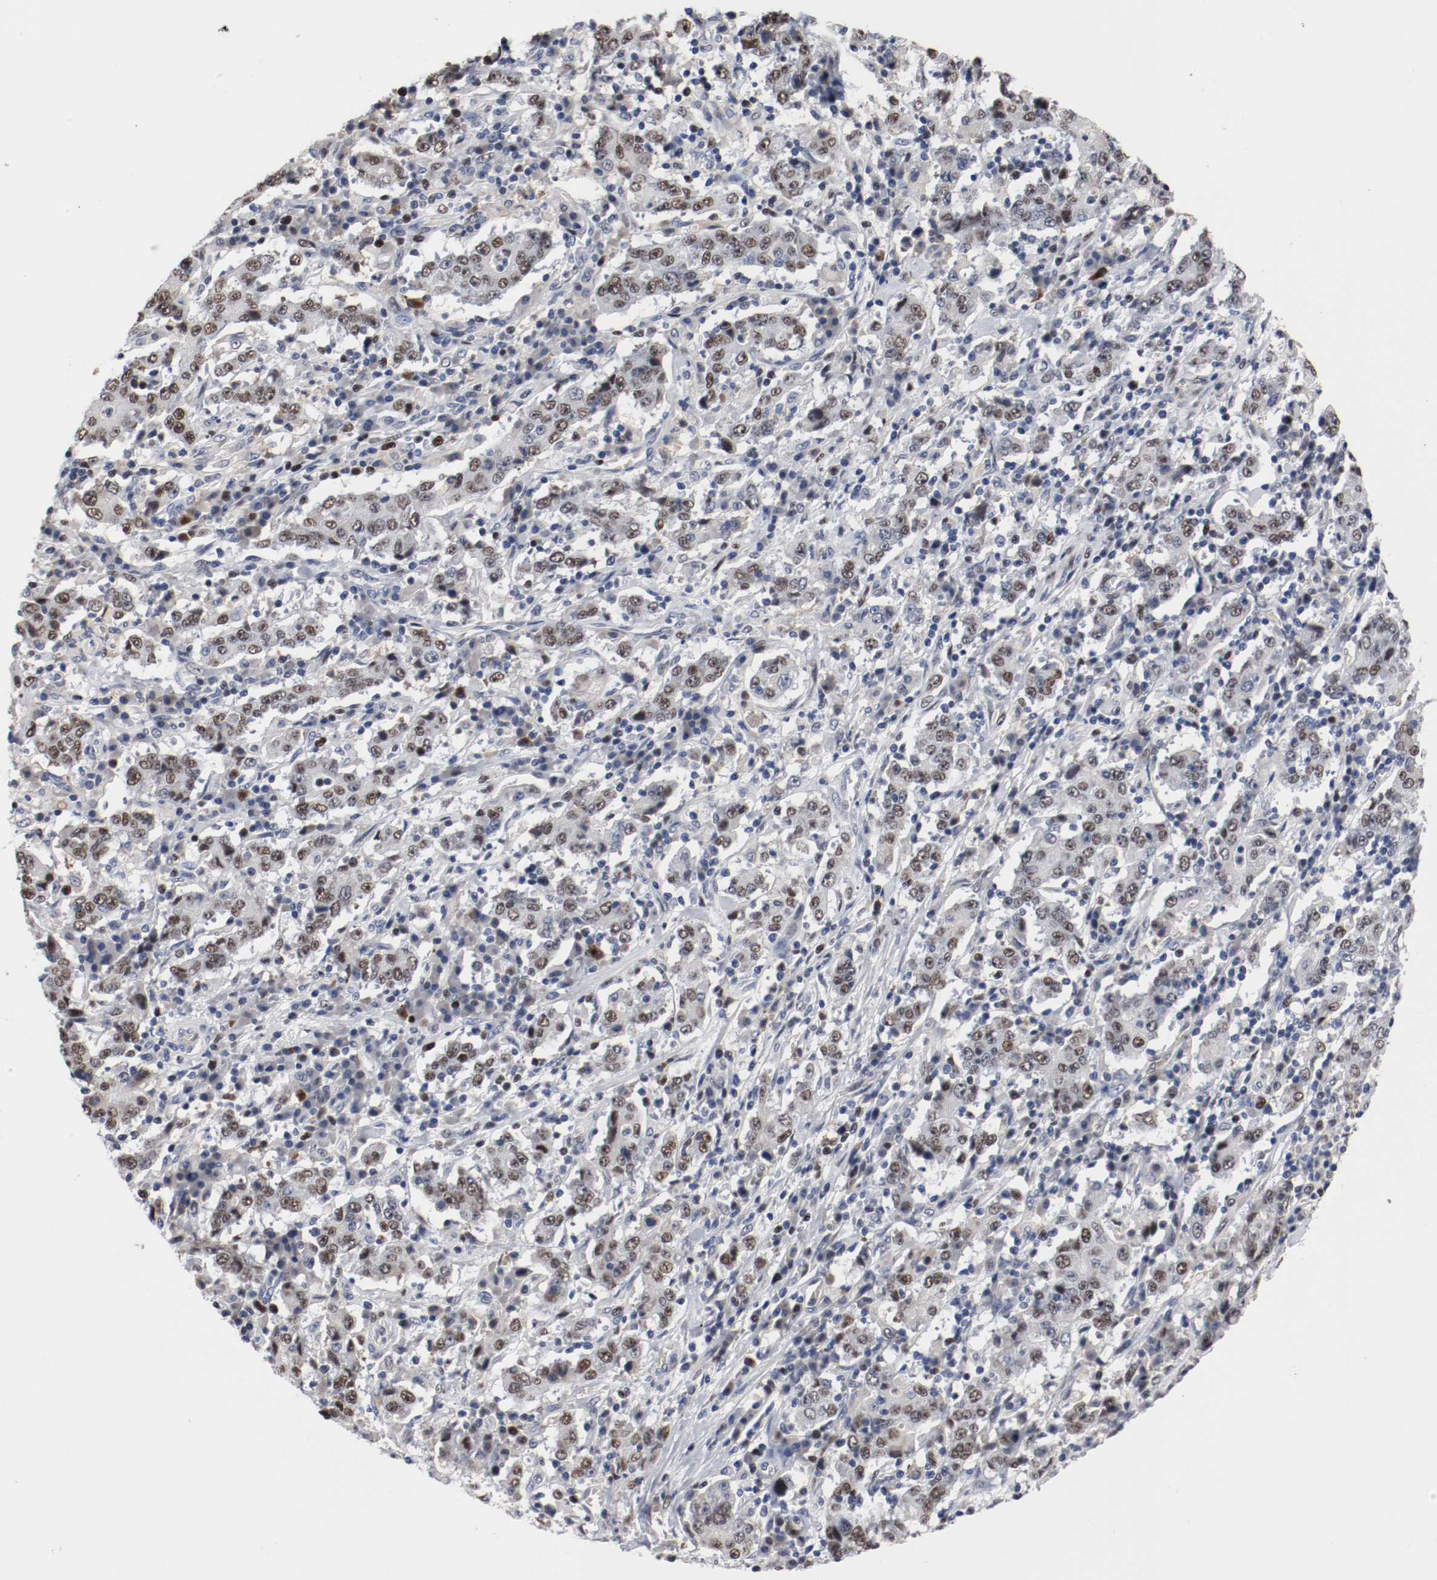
{"staining": {"intensity": "moderate", "quantity": "25%-75%", "location": "nuclear"}, "tissue": "stomach cancer", "cell_type": "Tumor cells", "image_type": "cancer", "snomed": [{"axis": "morphology", "description": "Normal tissue, NOS"}, {"axis": "morphology", "description": "Adenocarcinoma, NOS"}, {"axis": "topography", "description": "Stomach, upper"}, {"axis": "topography", "description": "Stomach"}], "caption": "Brown immunohistochemical staining in adenocarcinoma (stomach) shows moderate nuclear positivity in about 25%-75% of tumor cells.", "gene": "MCM6", "patient": {"sex": "male", "age": 59}}